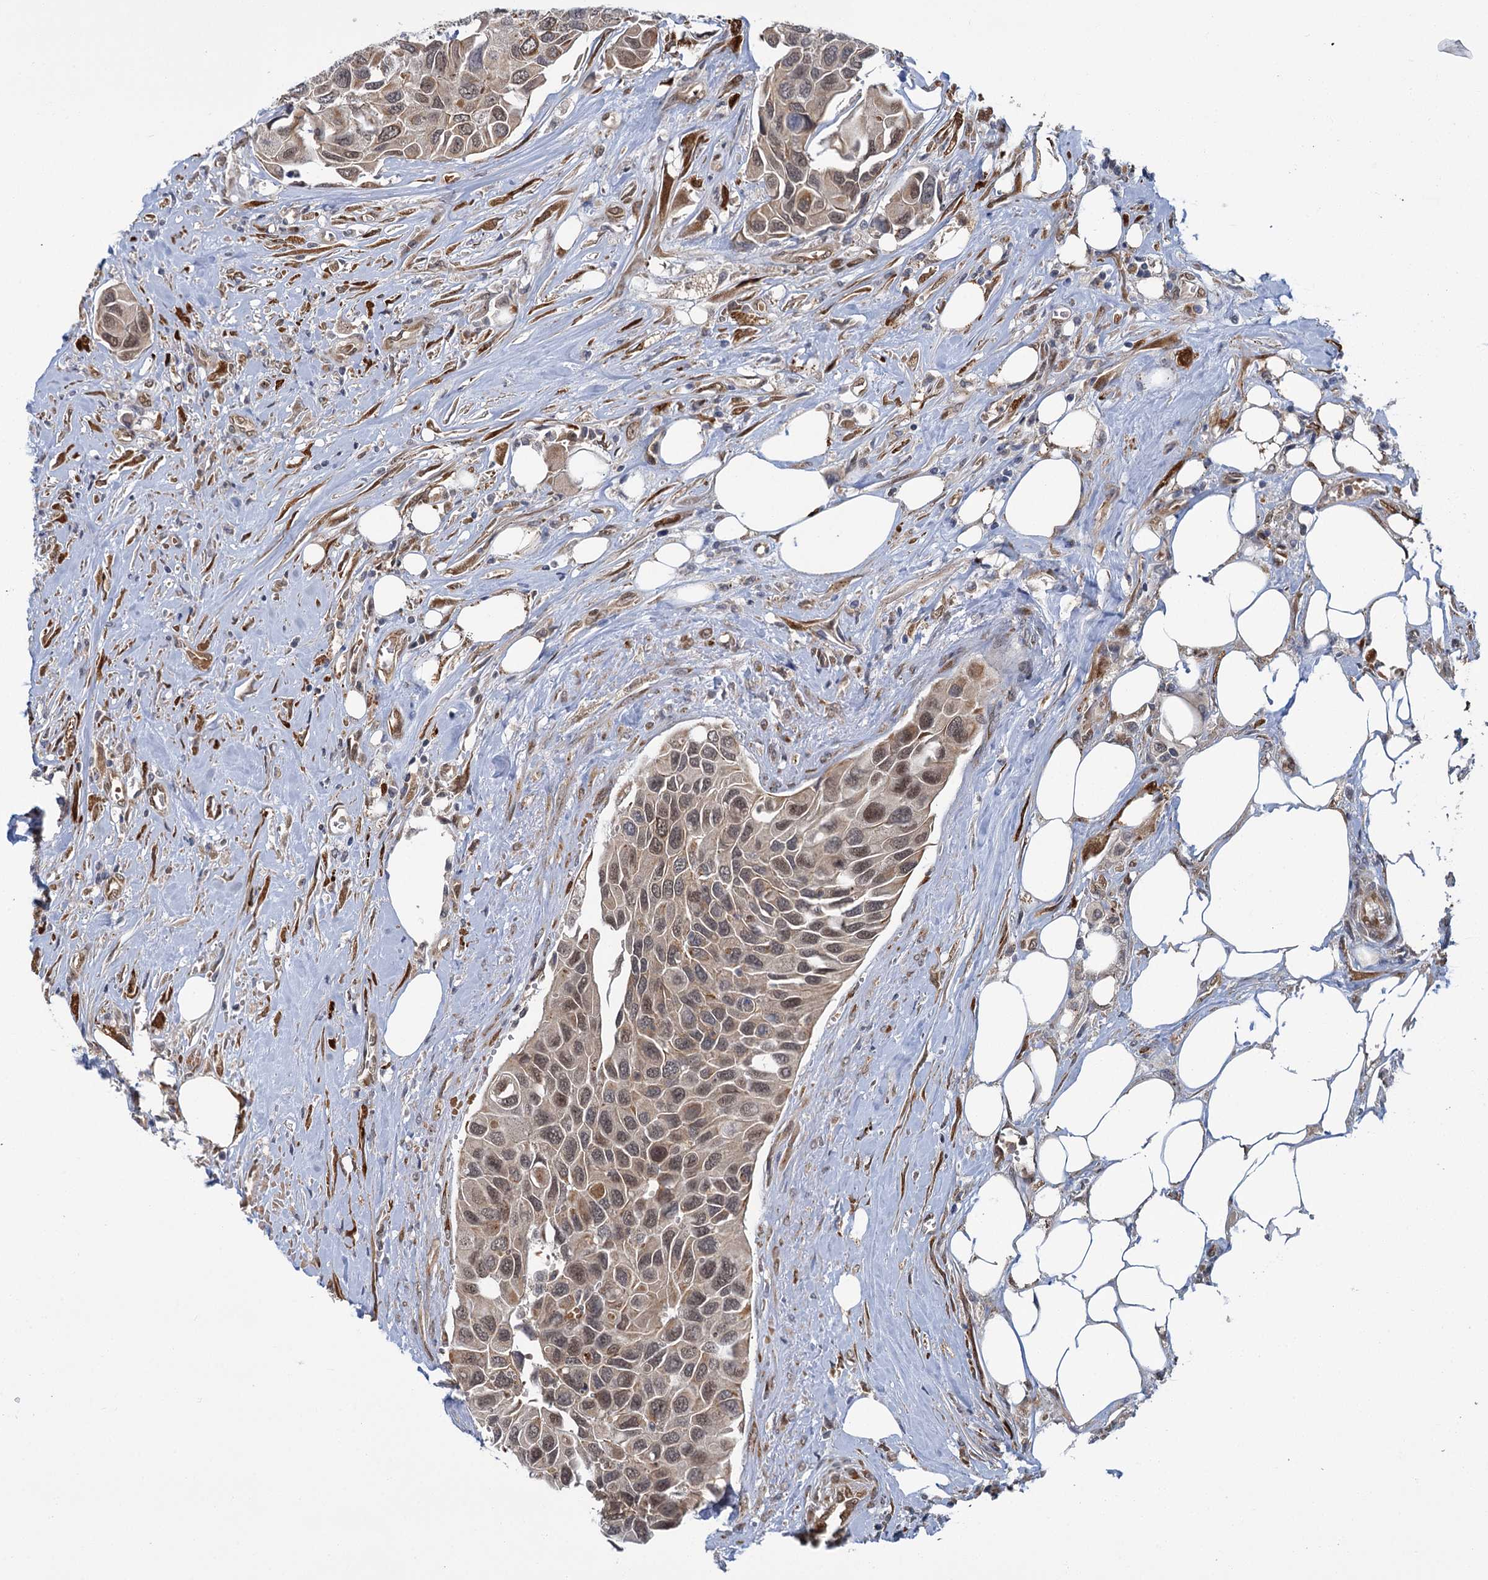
{"staining": {"intensity": "moderate", "quantity": "25%-75%", "location": "cytoplasmic/membranous,nuclear"}, "tissue": "urothelial cancer", "cell_type": "Tumor cells", "image_type": "cancer", "snomed": [{"axis": "morphology", "description": "Urothelial carcinoma, High grade"}, {"axis": "topography", "description": "Urinary bladder"}], "caption": "High-grade urothelial carcinoma stained with a protein marker displays moderate staining in tumor cells.", "gene": "APBA2", "patient": {"sex": "male", "age": 74}}